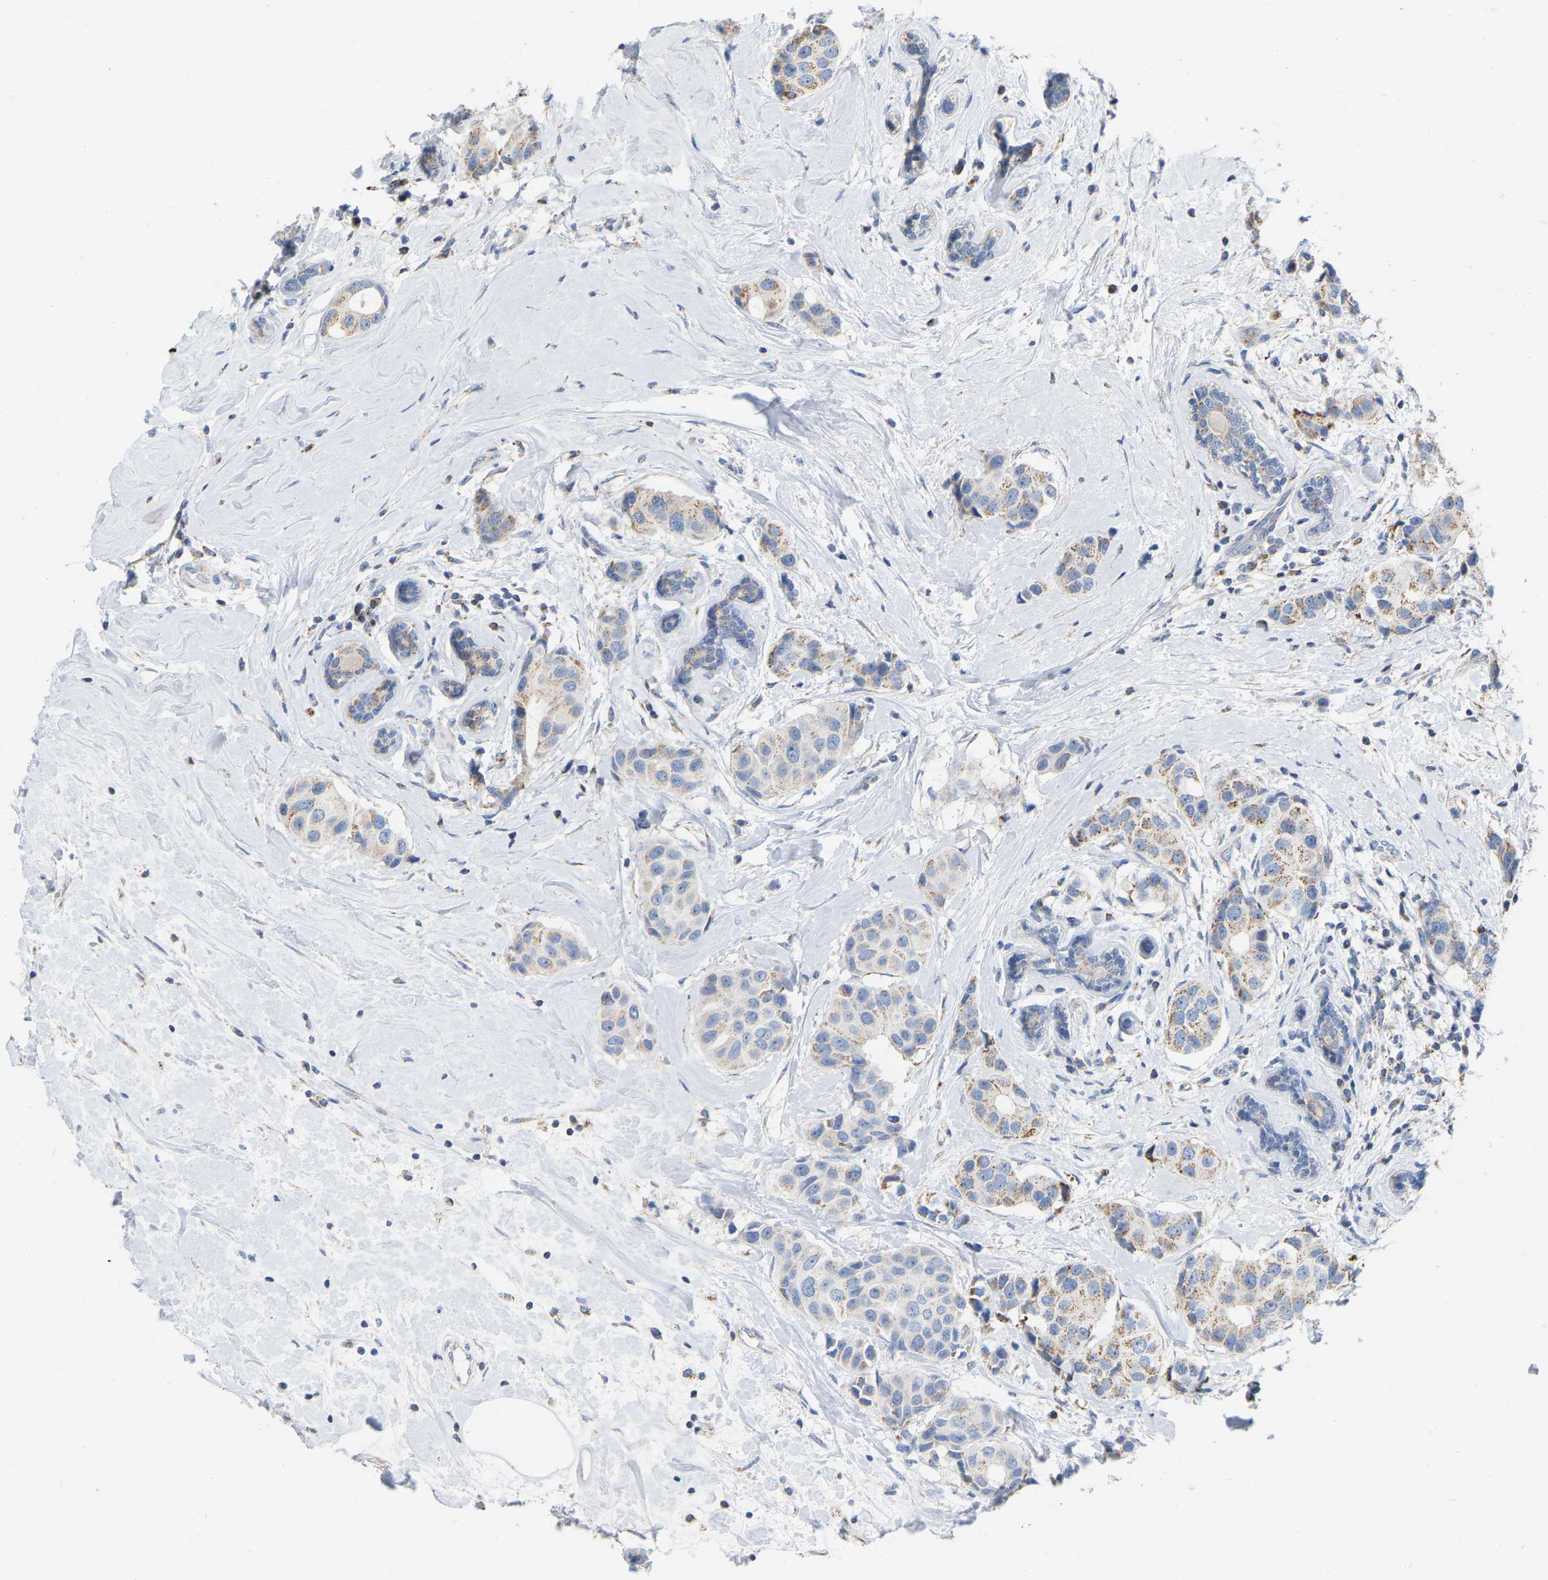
{"staining": {"intensity": "weak", "quantity": ">75%", "location": "cytoplasmic/membranous"}, "tissue": "breast cancer", "cell_type": "Tumor cells", "image_type": "cancer", "snomed": [{"axis": "morphology", "description": "Normal tissue, NOS"}, {"axis": "morphology", "description": "Duct carcinoma"}, {"axis": "topography", "description": "Breast"}], "caption": "This is a photomicrograph of immunohistochemistry staining of invasive ductal carcinoma (breast), which shows weak staining in the cytoplasmic/membranous of tumor cells.", "gene": "CBLB", "patient": {"sex": "female", "age": 39}}